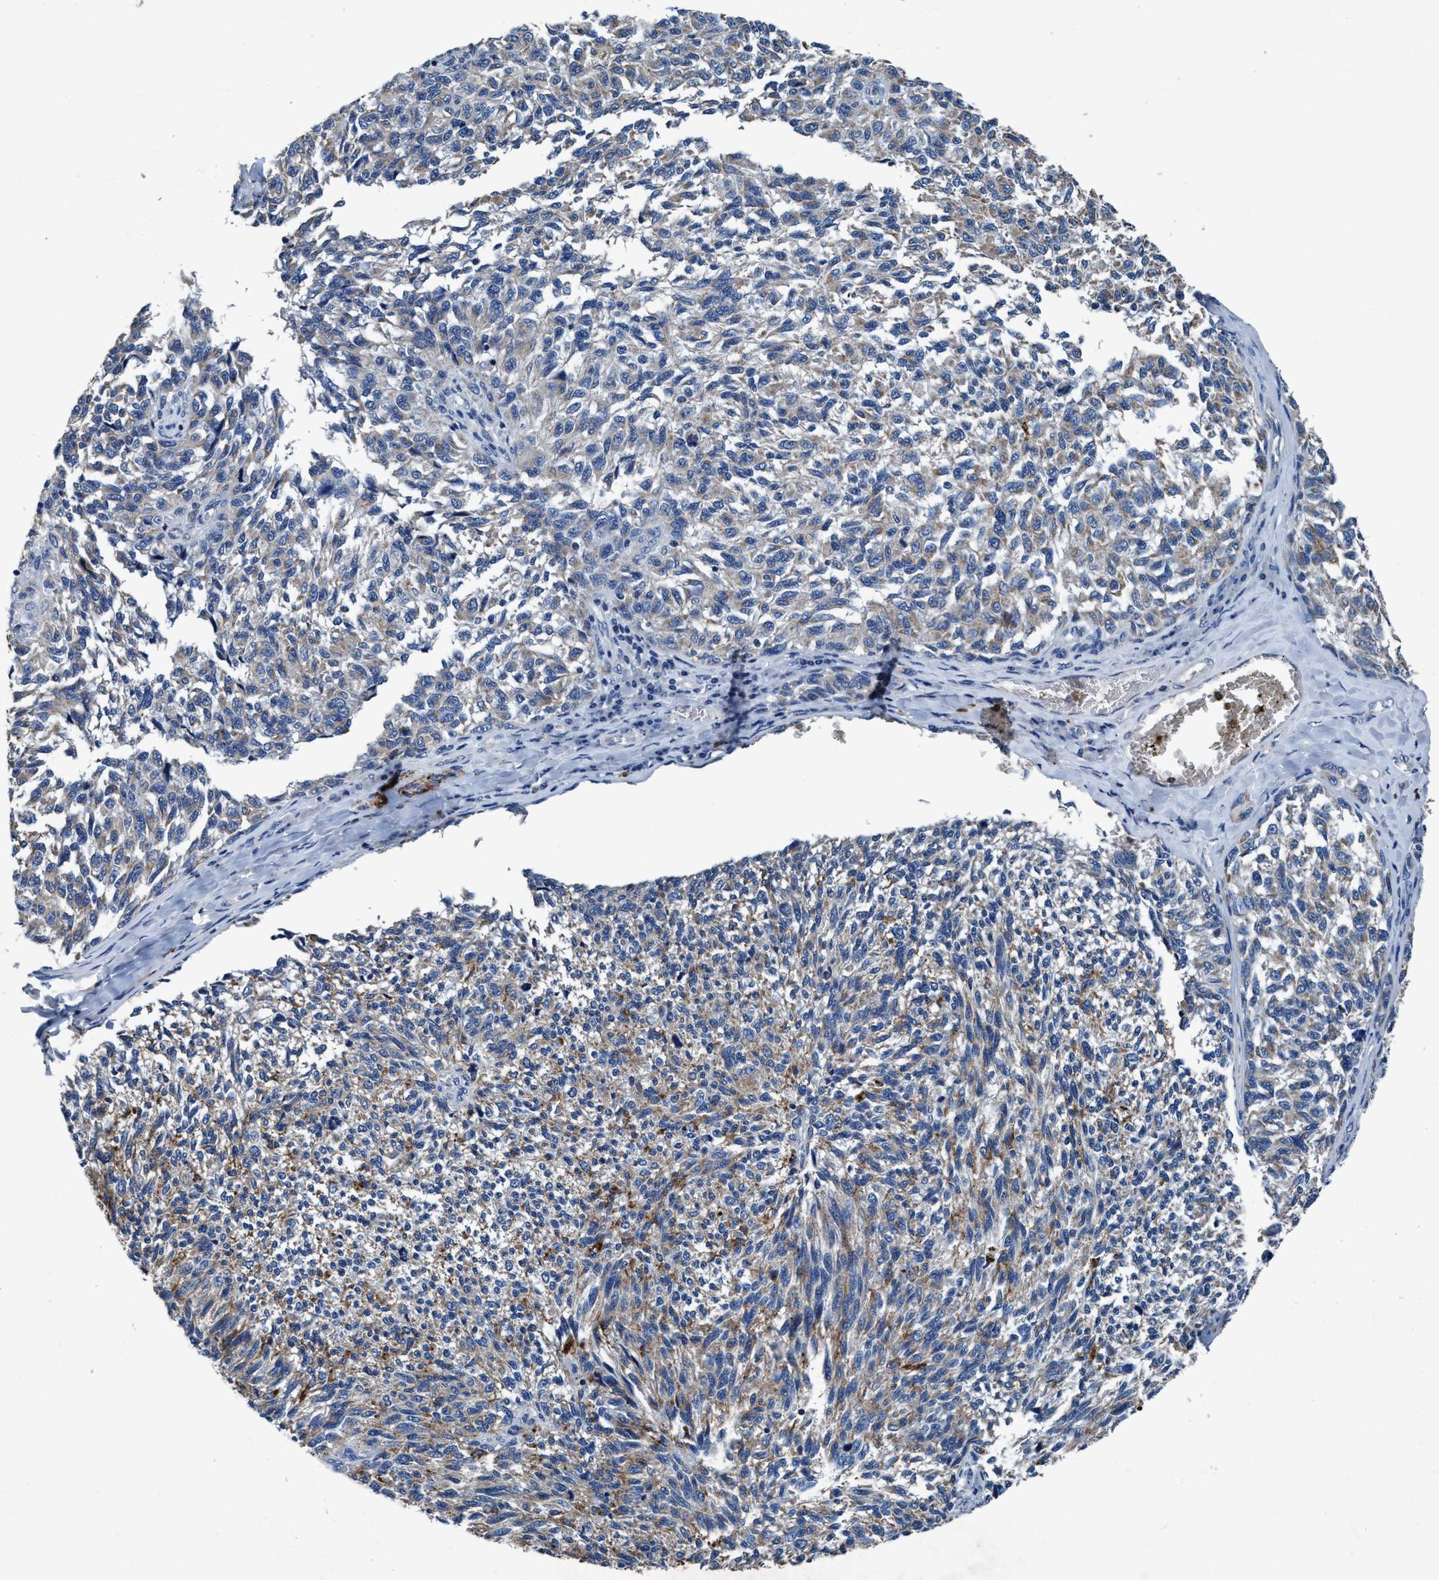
{"staining": {"intensity": "moderate", "quantity": "25%-75%", "location": "cytoplasmic/membranous"}, "tissue": "melanoma", "cell_type": "Tumor cells", "image_type": "cancer", "snomed": [{"axis": "morphology", "description": "Malignant melanoma, NOS"}, {"axis": "topography", "description": "Skin"}], "caption": "Brown immunohistochemical staining in human melanoma demonstrates moderate cytoplasmic/membranous staining in about 25%-75% of tumor cells. Nuclei are stained in blue.", "gene": "ANKFN1", "patient": {"sex": "female", "age": 73}}